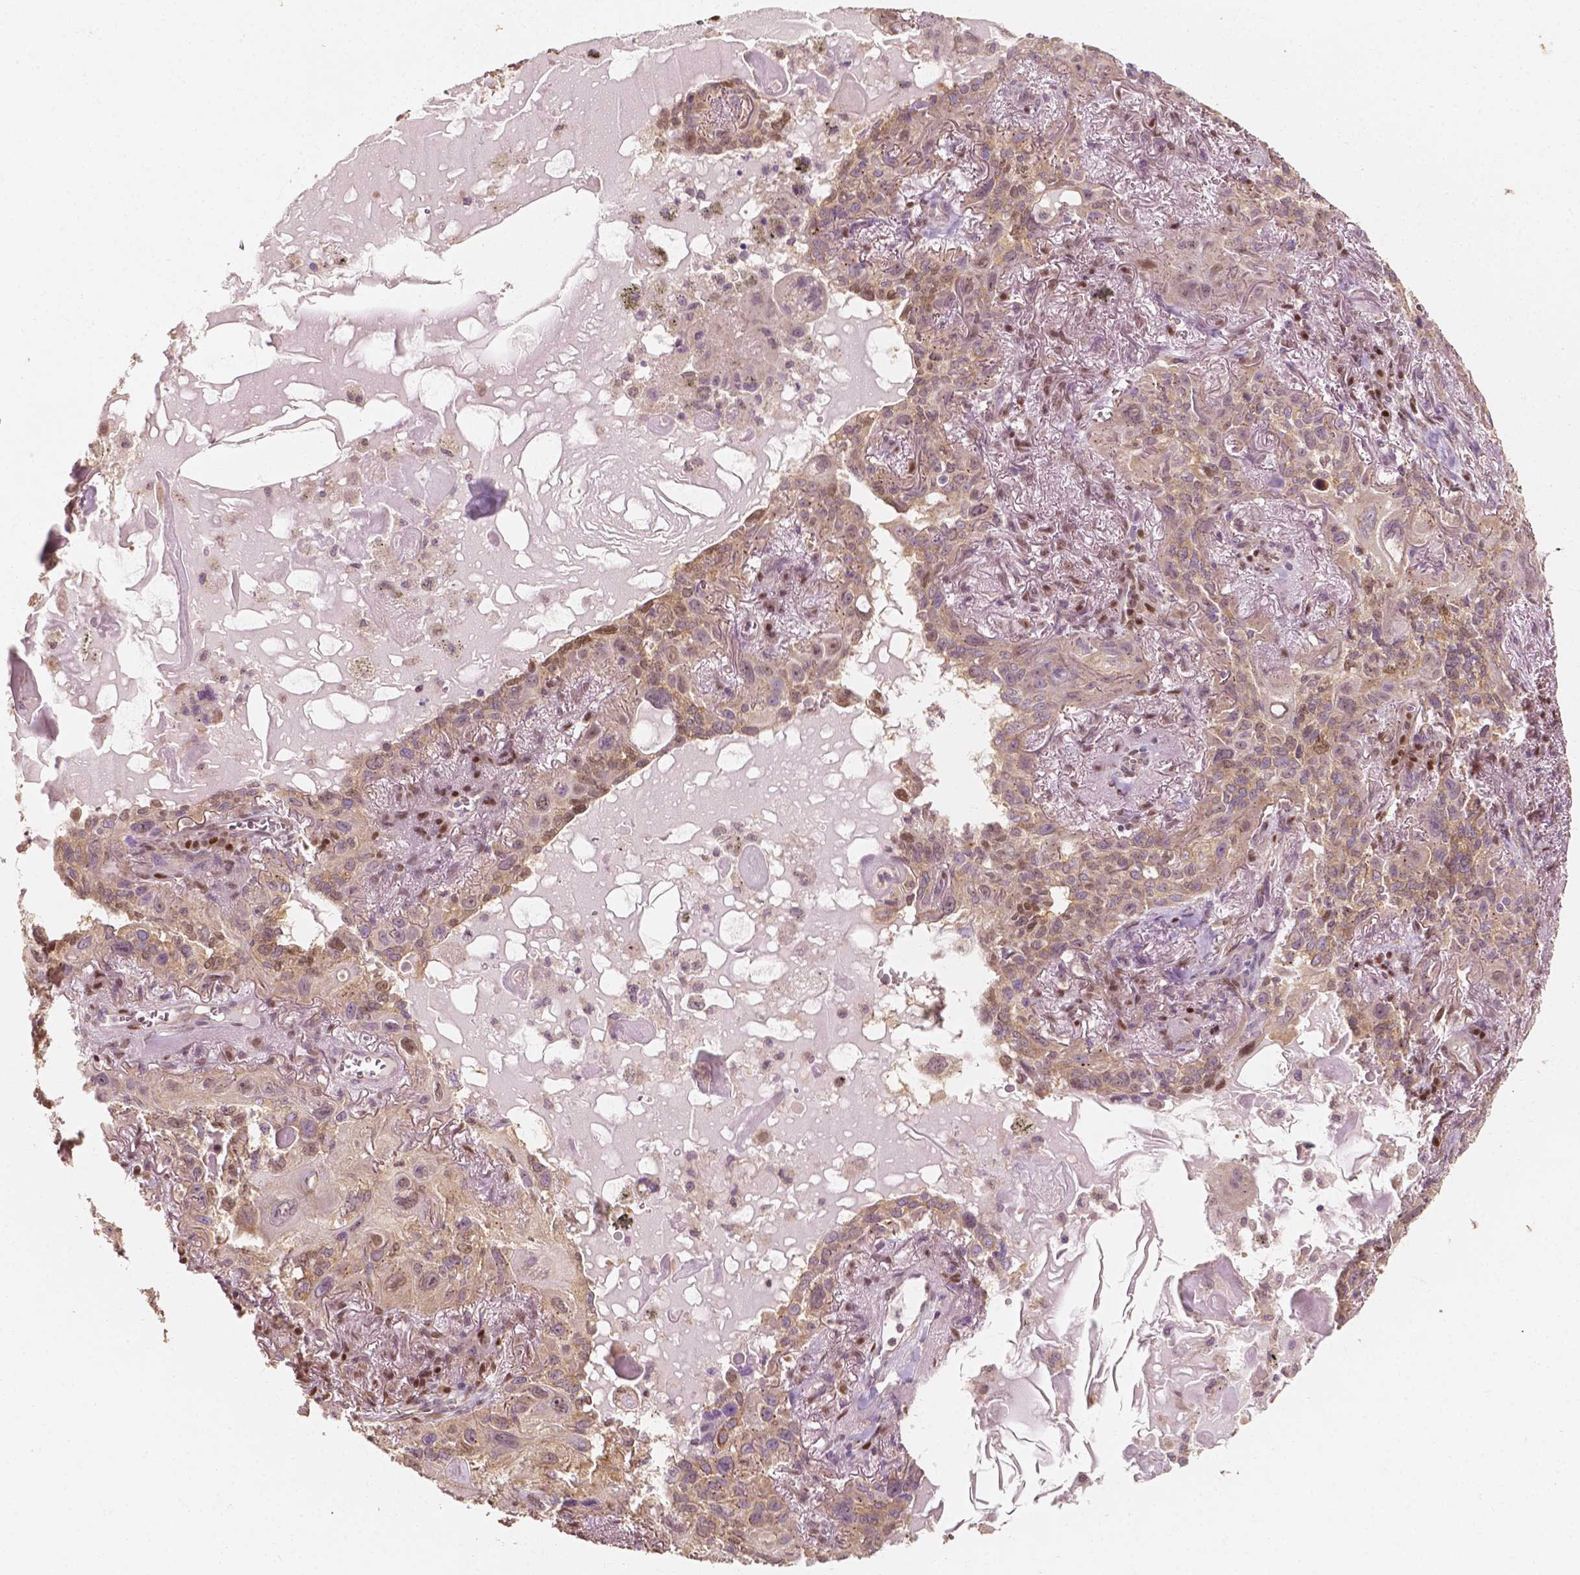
{"staining": {"intensity": "weak", "quantity": "25%-75%", "location": "cytoplasmic/membranous,nuclear"}, "tissue": "lung cancer", "cell_type": "Tumor cells", "image_type": "cancer", "snomed": [{"axis": "morphology", "description": "Squamous cell carcinoma, NOS"}, {"axis": "topography", "description": "Lung"}], "caption": "Immunohistochemistry of lung cancer (squamous cell carcinoma) displays low levels of weak cytoplasmic/membranous and nuclear expression in about 25%-75% of tumor cells.", "gene": "TBC1D17", "patient": {"sex": "male", "age": 79}}